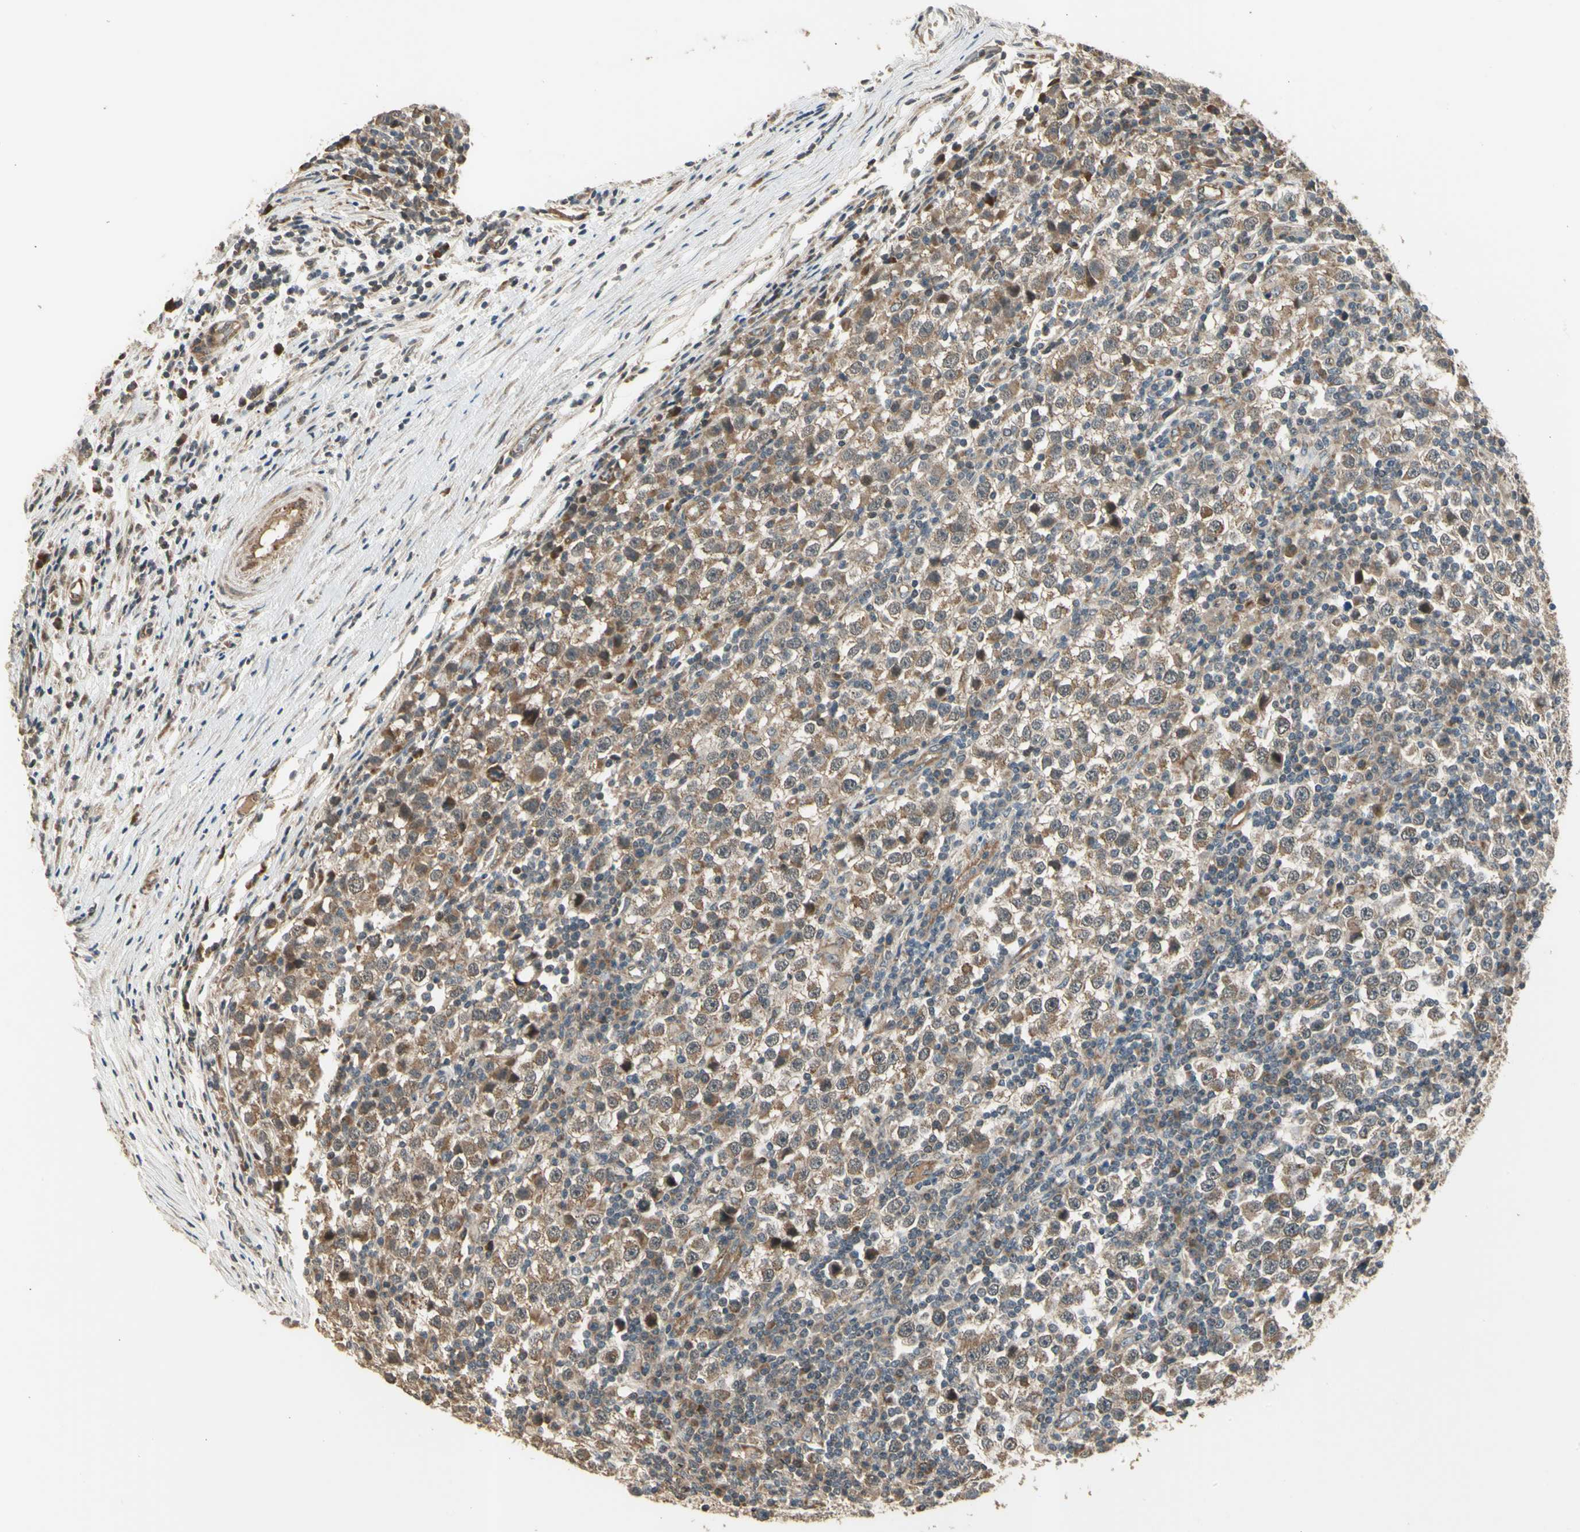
{"staining": {"intensity": "moderate", "quantity": ">75%", "location": "cytoplasmic/membranous"}, "tissue": "testis cancer", "cell_type": "Tumor cells", "image_type": "cancer", "snomed": [{"axis": "morphology", "description": "Seminoma, NOS"}, {"axis": "topography", "description": "Testis"}], "caption": "IHC of human testis seminoma reveals medium levels of moderate cytoplasmic/membranous positivity in about >75% of tumor cells.", "gene": "EFNB2", "patient": {"sex": "male", "age": 65}}